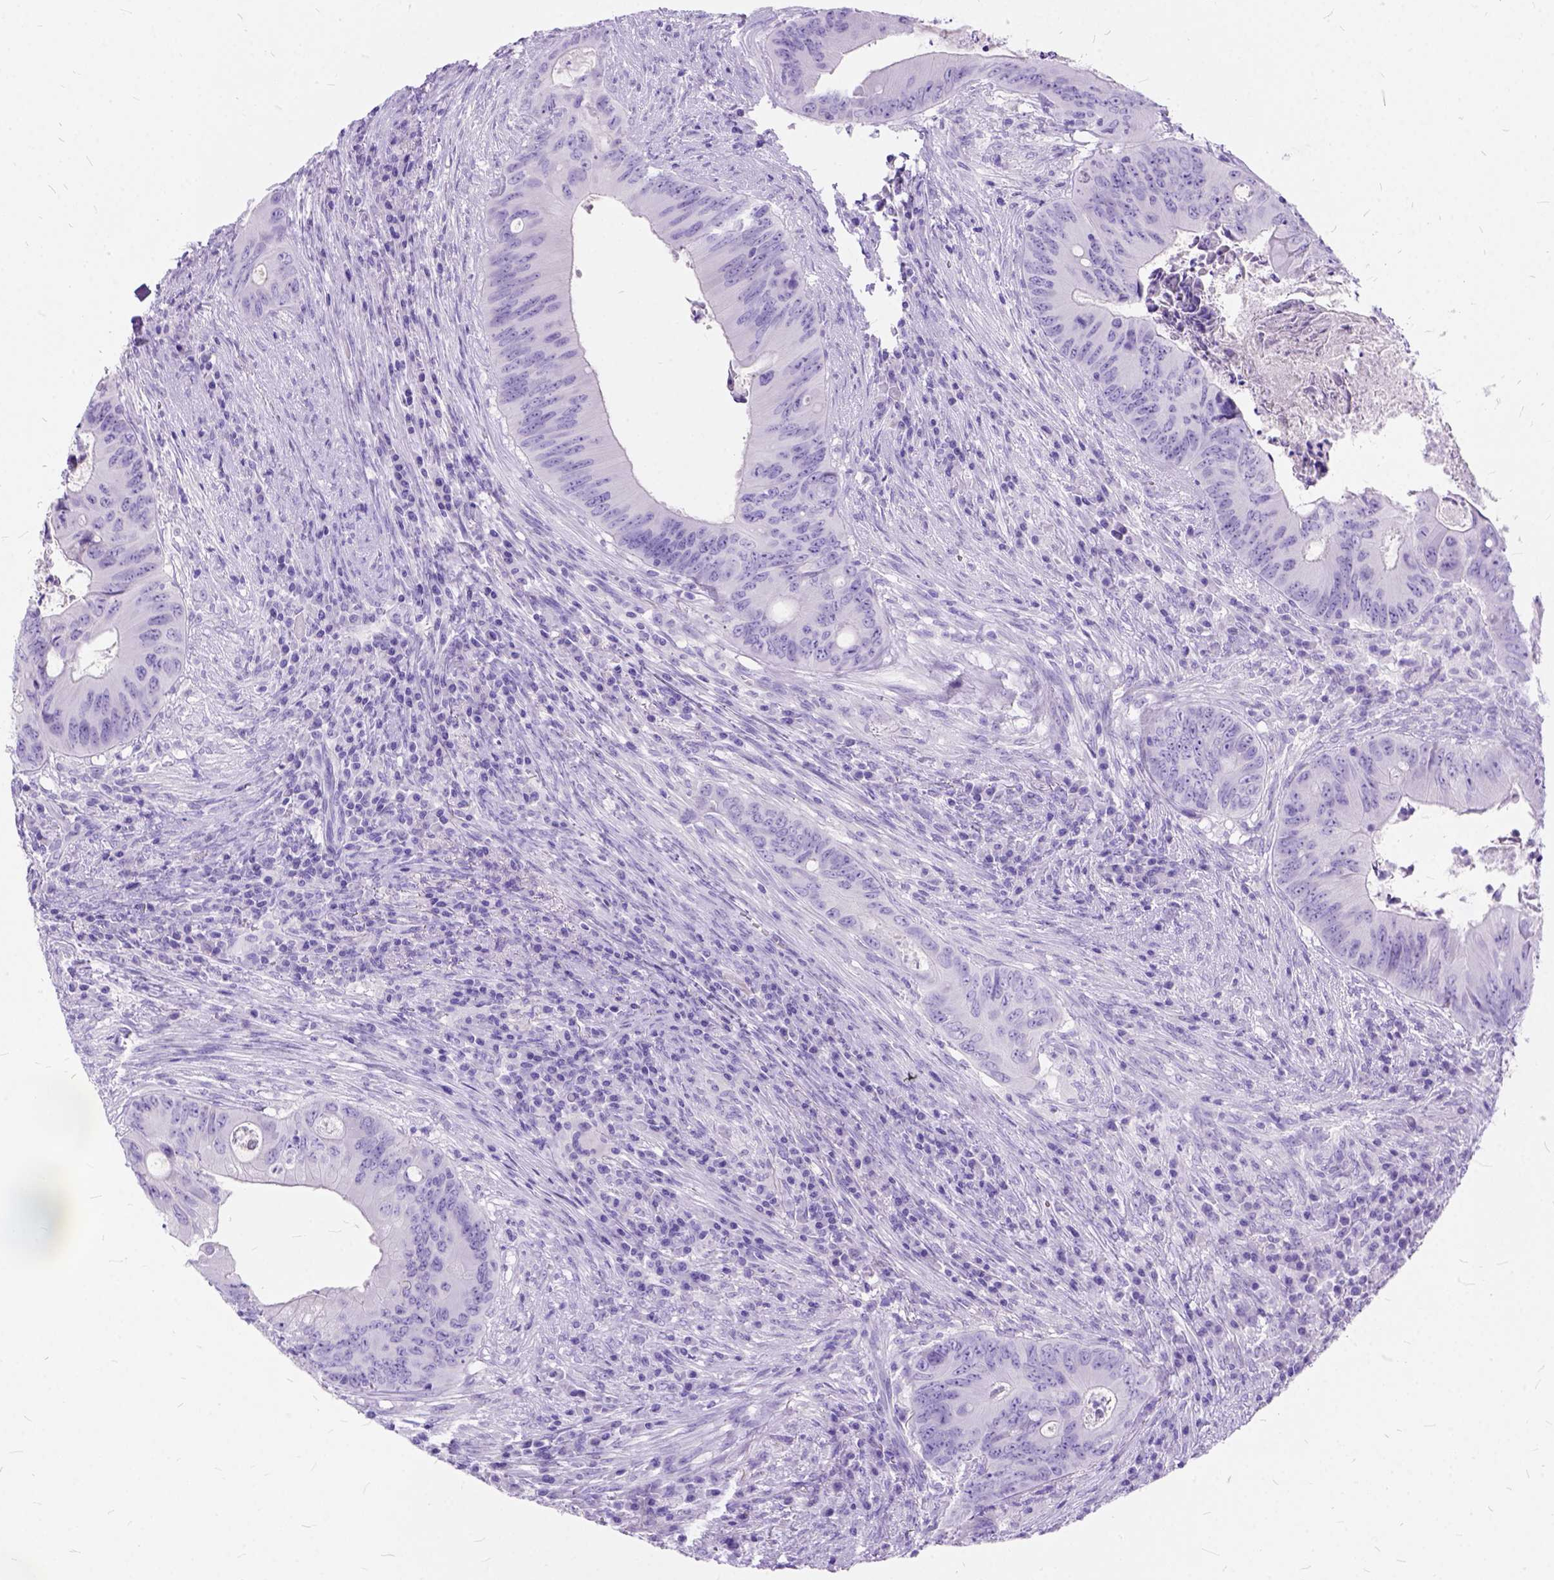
{"staining": {"intensity": "negative", "quantity": "none", "location": "none"}, "tissue": "colorectal cancer", "cell_type": "Tumor cells", "image_type": "cancer", "snomed": [{"axis": "morphology", "description": "Adenocarcinoma, NOS"}, {"axis": "topography", "description": "Colon"}], "caption": "This is an immunohistochemistry image of colorectal cancer (adenocarcinoma). There is no positivity in tumor cells.", "gene": "C1QTNF3", "patient": {"sex": "female", "age": 74}}